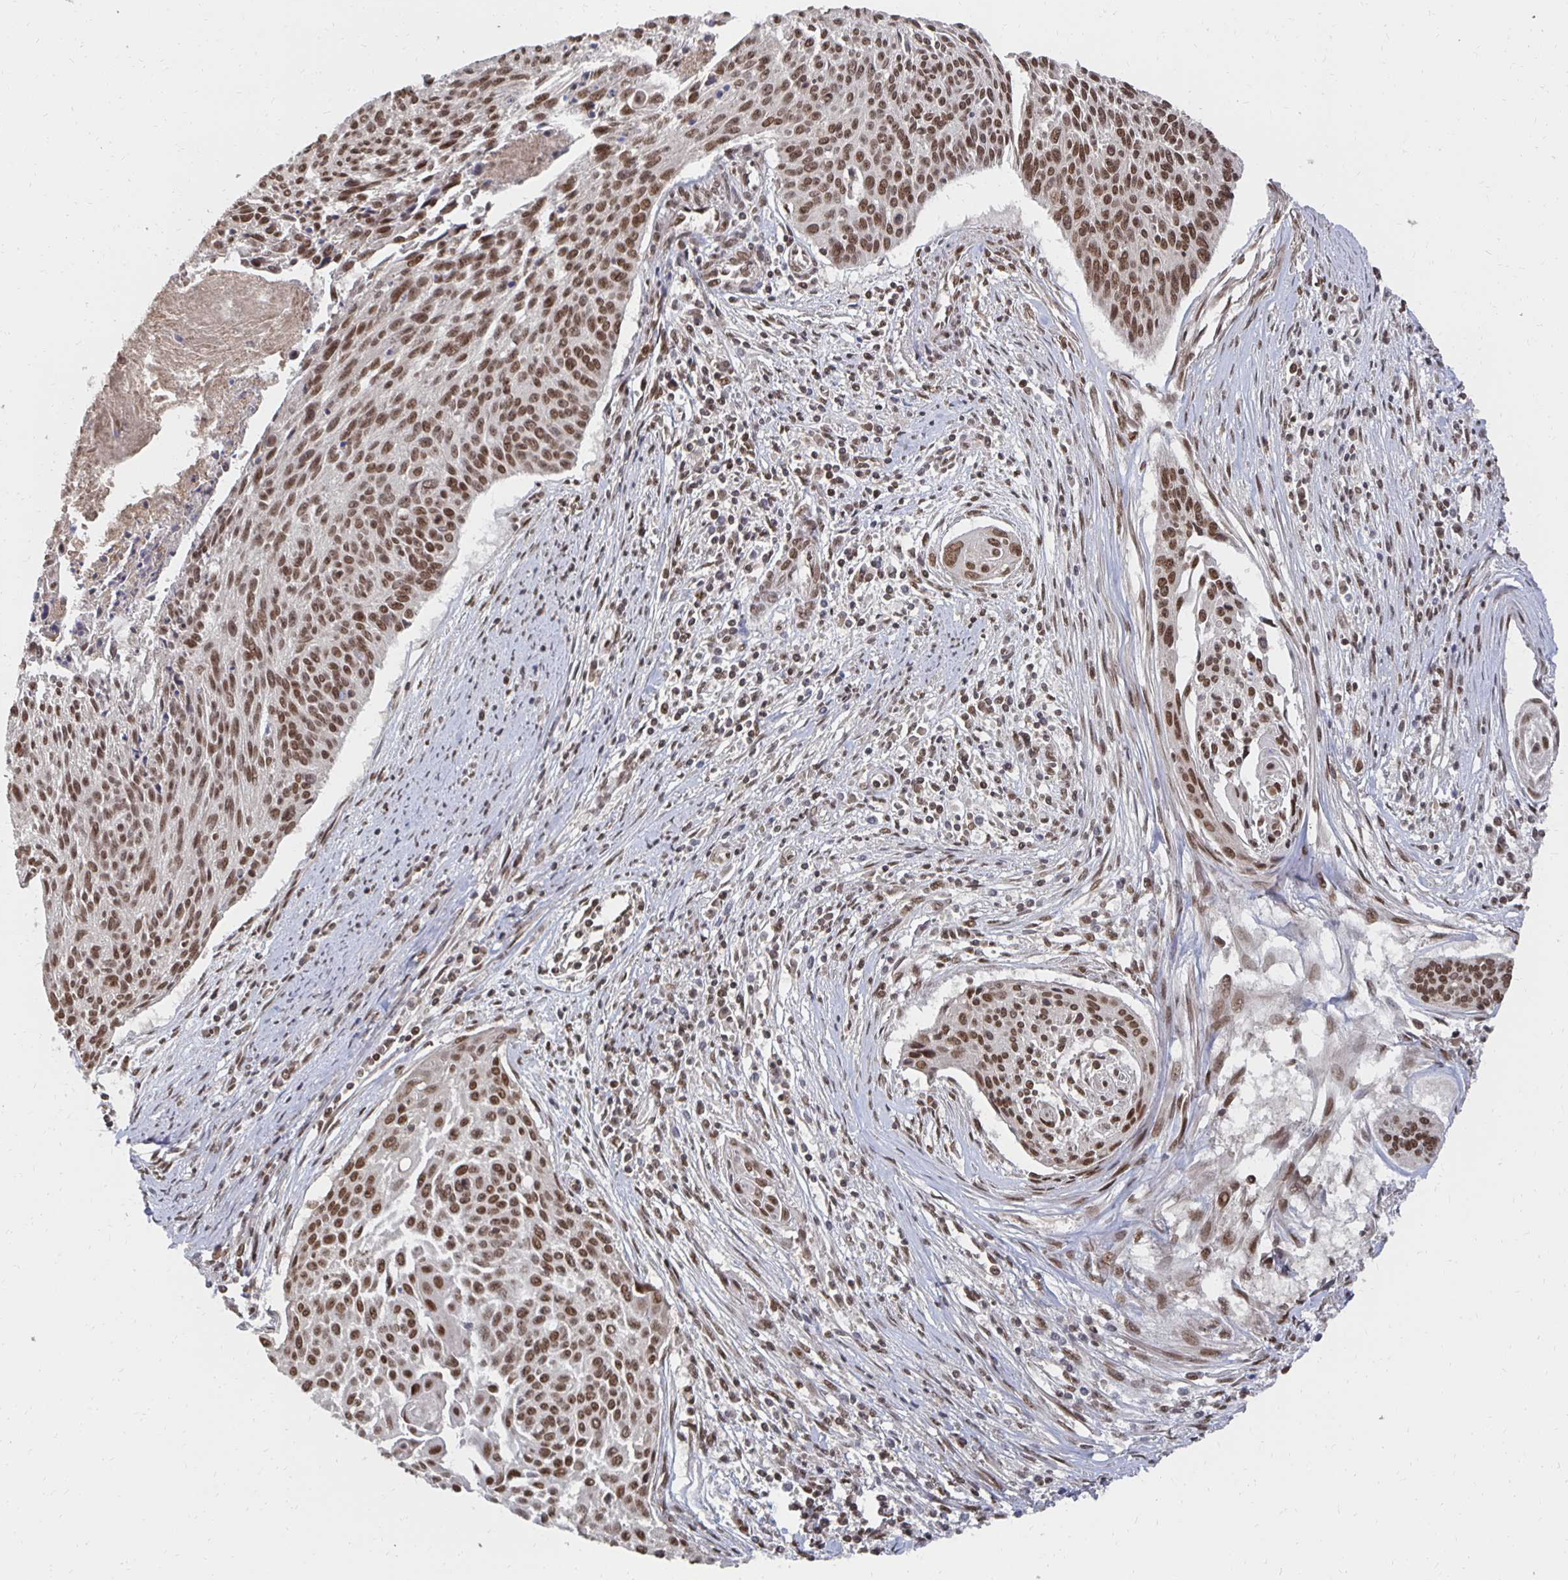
{"staining": {"intensity": "moderate", "quantity": ">75%", "location": "nuclear"}, "tissue": "cervical cancer", "cell_type": "Tumor cells", "image_type": "cancer", "snomed": [{"axis": "morphology", "description": "Squamous cell carcinoma, NOS"}, {"axis": "topography", "description": "Cervix"}], "caption": "This is an image of immunohistochemistry staining of cervical cancer (squamous cell carcinoma), which shows moderate expression in the nuclear of tumor cells.", "gene": "GTF3C6", "patient": {"sex": "female", "age": 55}}